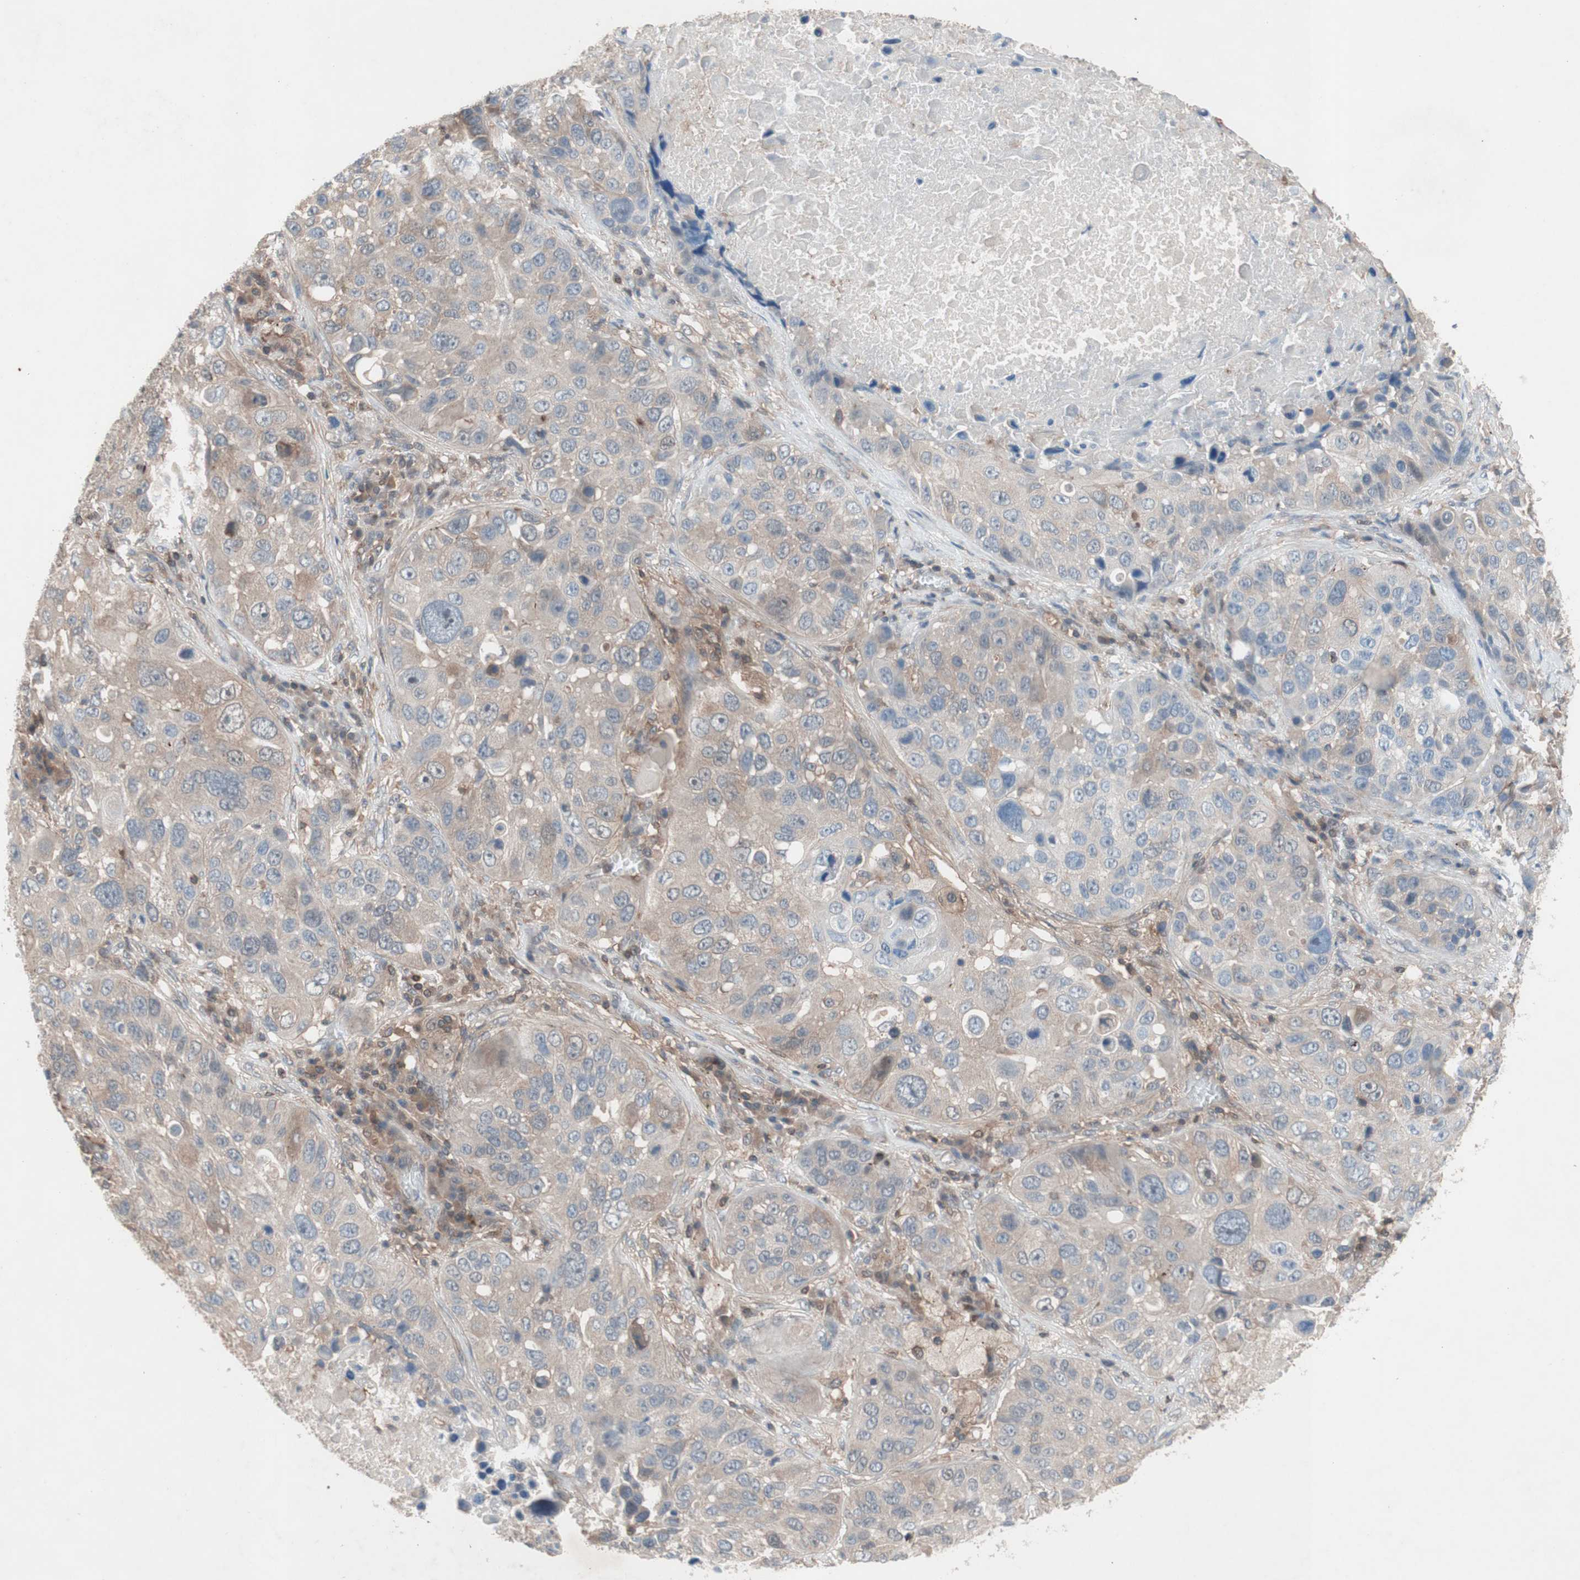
{"staining": {"intensity": "weak", "quantity": ">75%", "location": "cytoplasmic/membranous"}, "tissue": "lung cancer", "cell_type": "Tumor cells", "image_type": "cancer", "snomed": [{"axis": "morphology", "description": "Squamous cell carcinoma, NOS"}, {"axis": "topography", "description": "Lung"}], "caption": "Protein staining shows weak cytoplasmic/membranous staining in about >75% of tumor cells in squamous cell carcinoma (lung).", "gene": "GALT", "patient": {"sex": "male", "age": 57}}